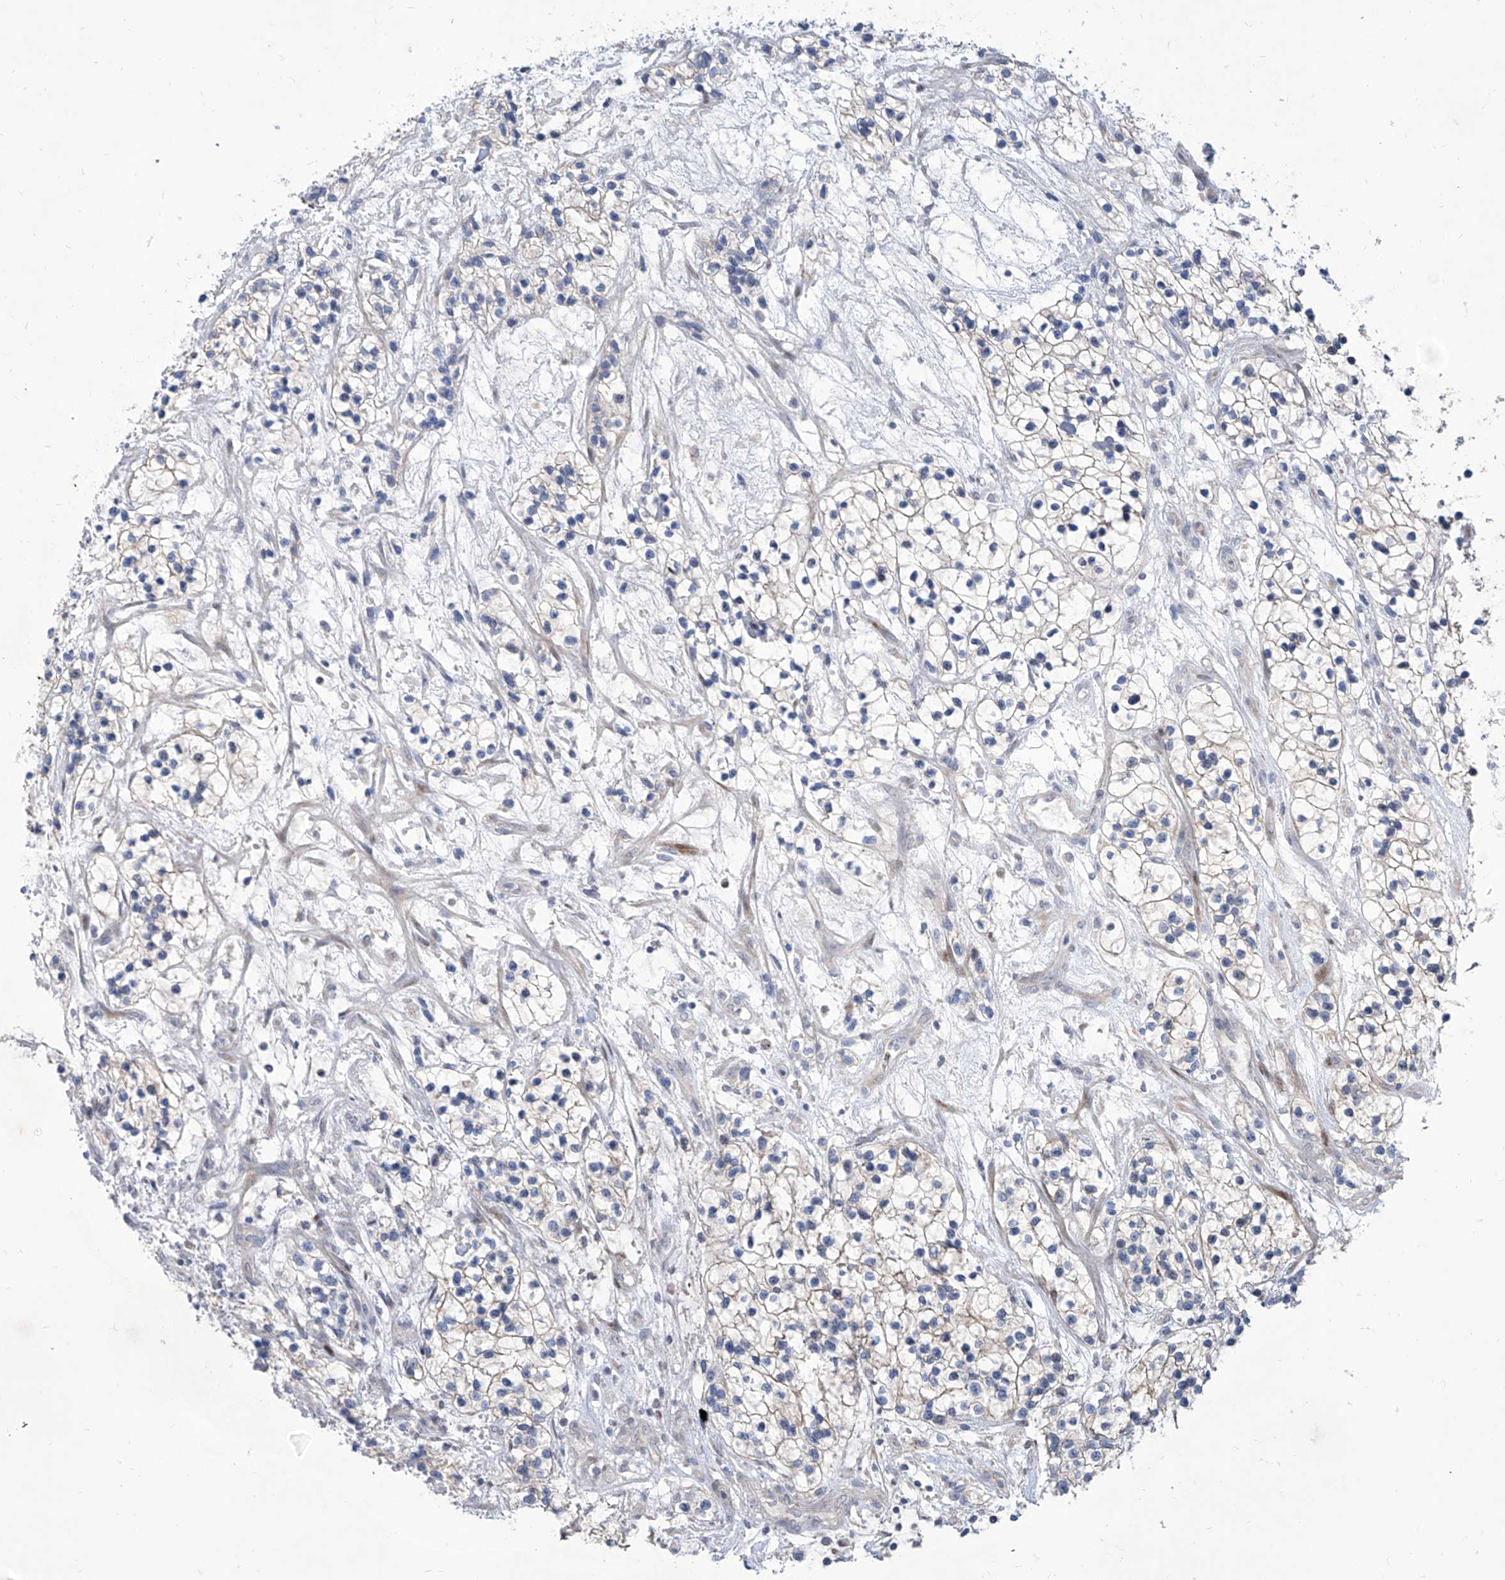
{"staining": {"intensity": "negative", "quantity": "none", "location": "none"}, "tissue": "renal cancer", "cell_type": "Tumor cells", "image_type": "cancer", "snomed": [{"axis": "morphology", "description": "Adenocarcinoma, NOS"}, {"axis": "topography", "description": "Kidney"}], "caption": "This is a micrograph of IHC staining of adenocarcinoma (renal), which shows no expression in tumor cells.", "gene": "LRRC1", "patient": {"sex": "female", "age": 57}}